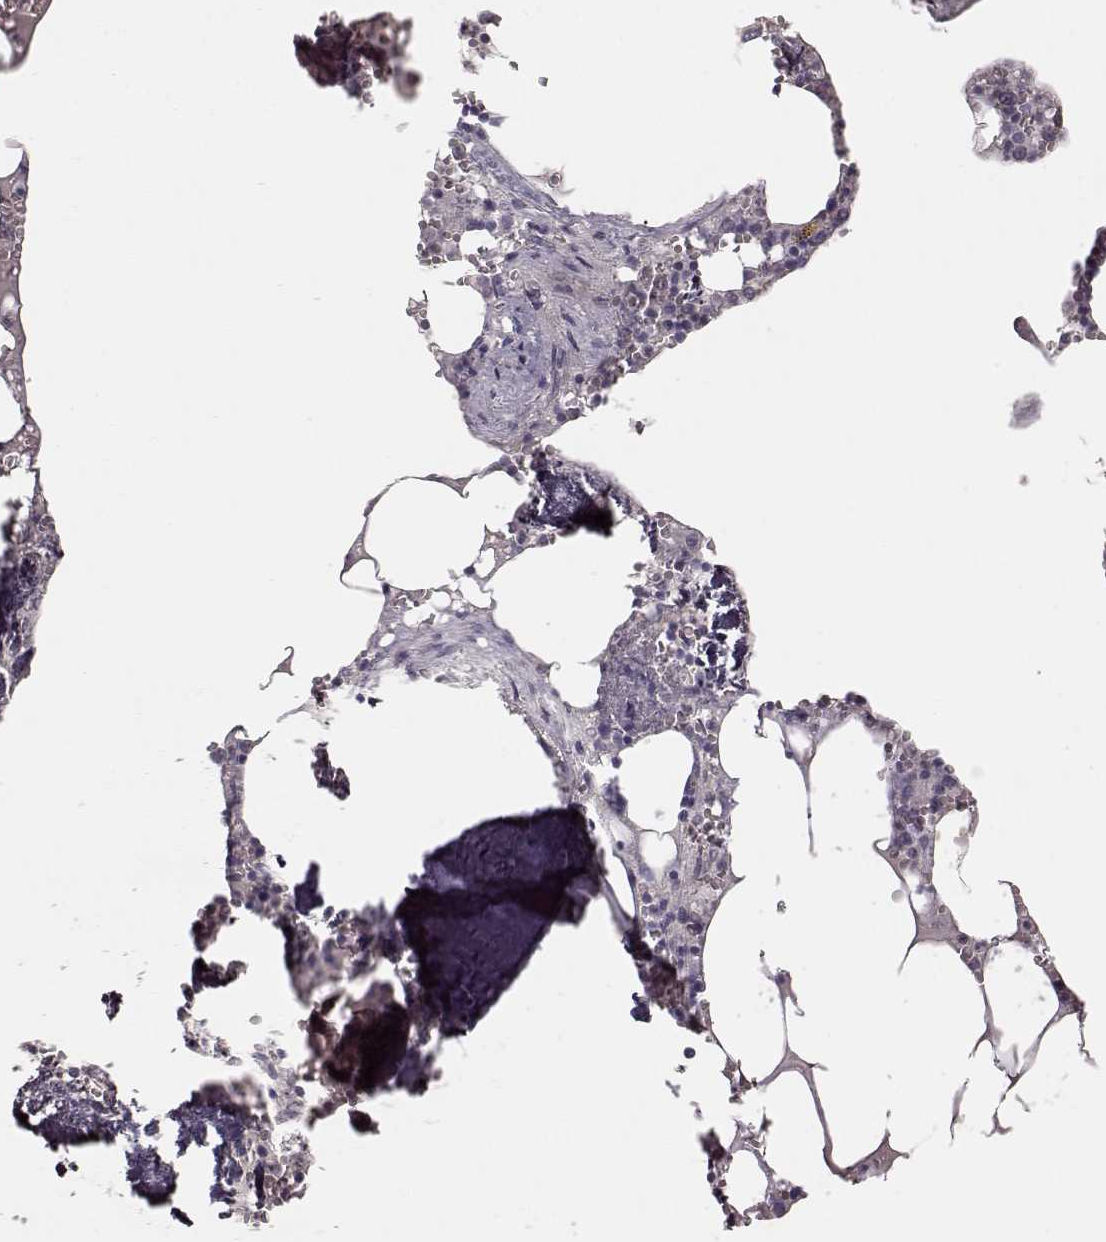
{"staining": {"intensity": "negative", "quantity": "none", "location": "none"}, "tissue": "bone marrow", "cell_type": "Hematopoietic cells", "image_type": "normal", "snomed": [{"axis": "morphology", "description": "Normal tissue, NOS"}, {"axis": "topography", "description": "Bone marrow"}], "caption": "DAB (3,3'-diaminobenzidine) immunohistochemical staining of benign human bone marrow reveals no significant positivity in hematopoietic cells.", "gene": "PRLHR", "patient": {"sex": "male", "age": 54}}